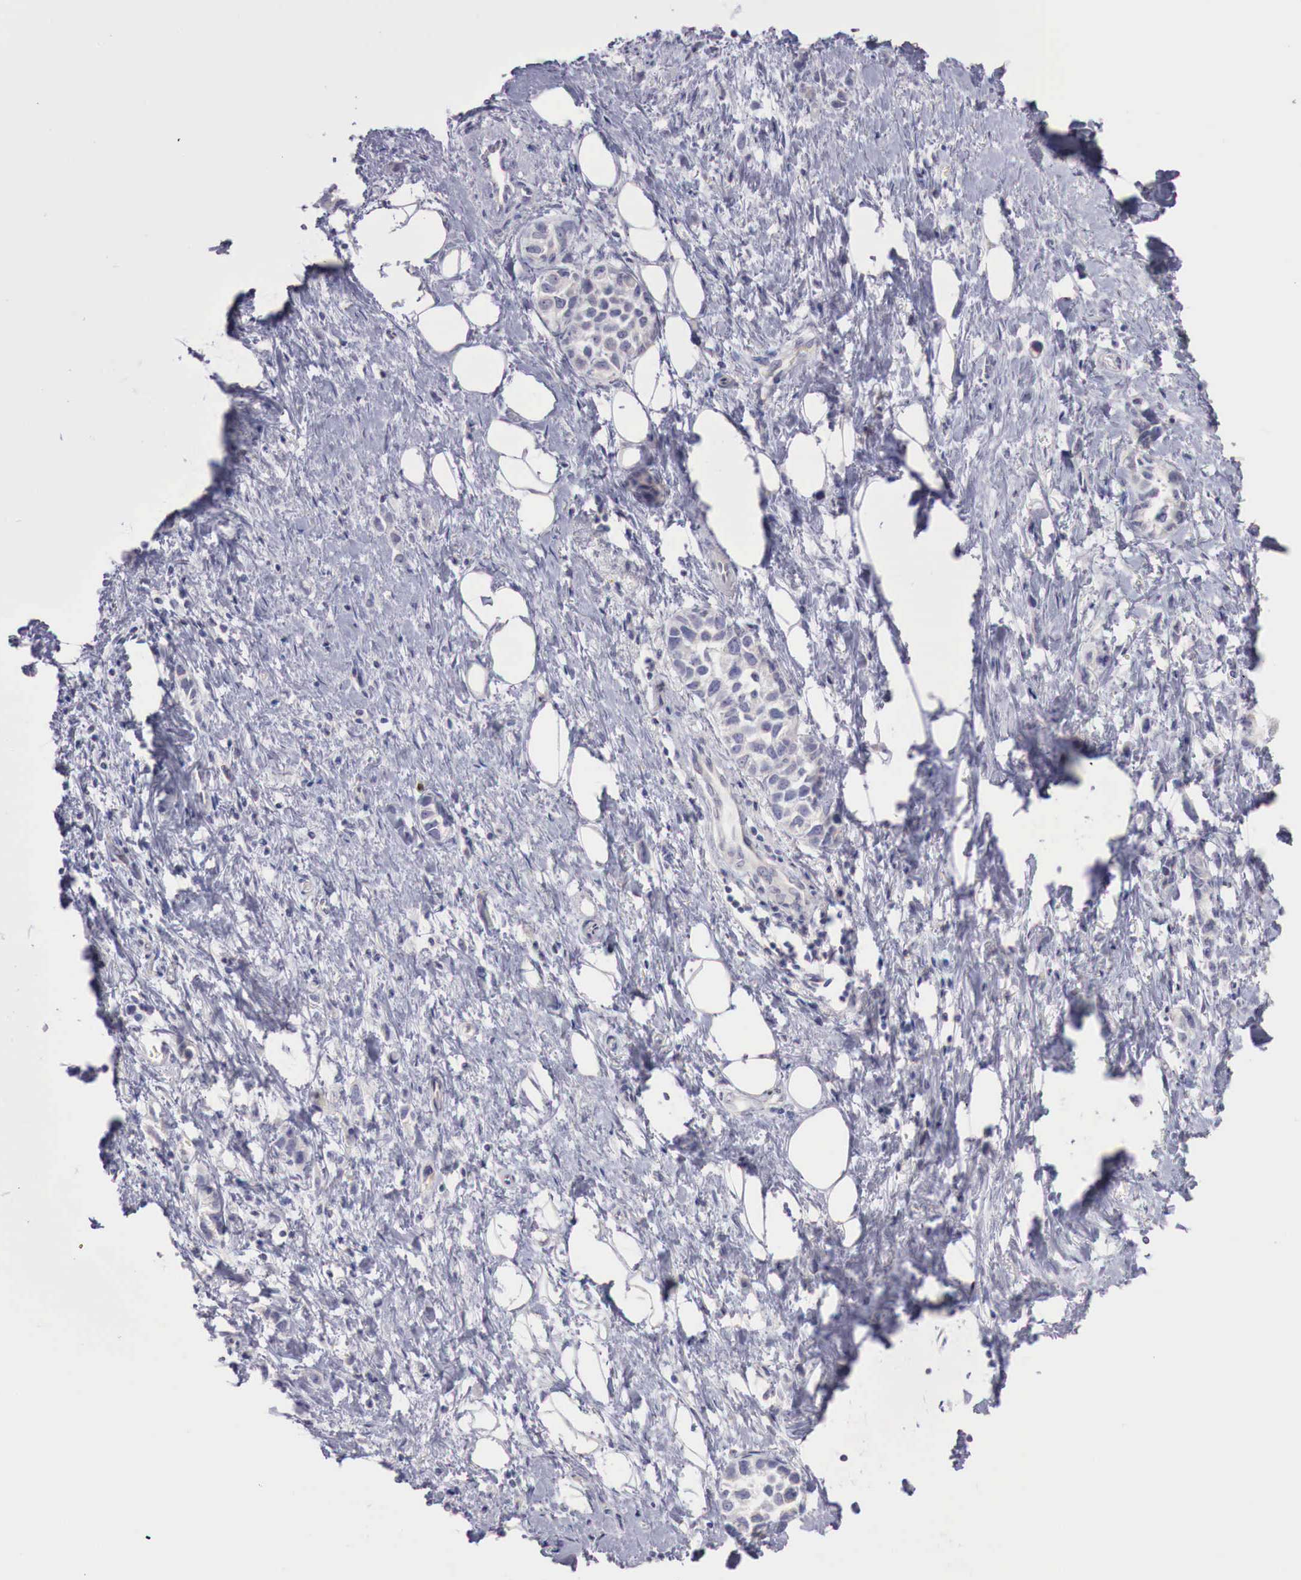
{"staining": {"intensity": "negative", "quantity": "none", "location": "none"}, "tissue": "stomach cancer", "cell_type": "Tumor cells", "image_type": "cancer", "snomed": [{"axis": "morphology", "description": "Adenocarcinoma, NOS"}, {"axis": "topography", "description": "Stomach, upper"}], "caption": "A histopathology image of human stomach cancer (adenocarcinoma) is negative for staining in tumor cells. (Brightfield microscopy of DAB IHC at high magnification).", "gene": "TRIM13", "patient": {"sex": "male", "age": 76}}